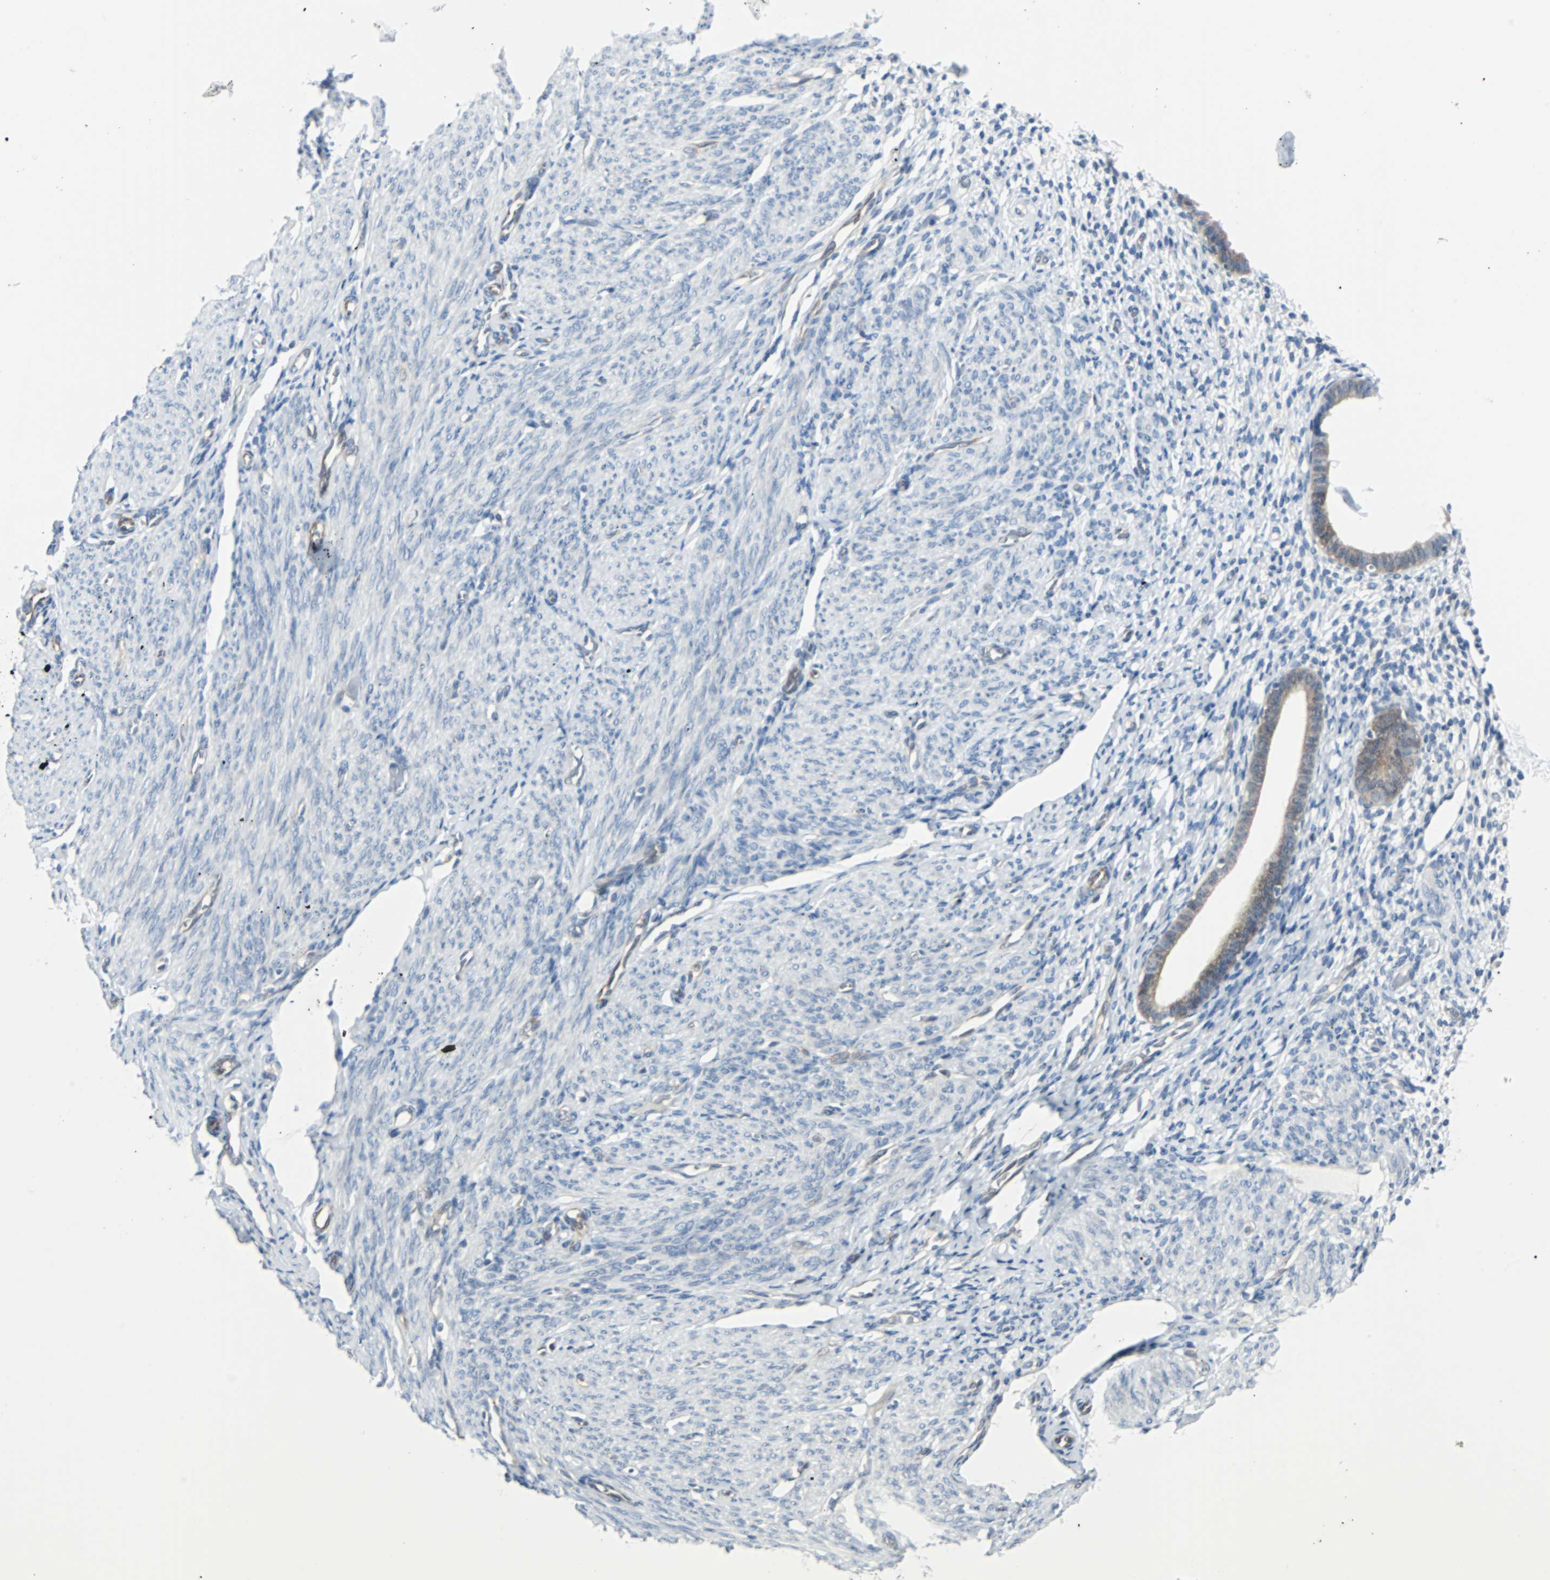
{"staining": {"intensity": "negative", "quantity": "none", "location": "none"}, "tissue": "endometrium", "cell_type": "Cells in endometrial stroma", "image_type": "normal", "snomed": [{"axis": "morphology", "description": "Normal tissue, NOS"}, {"axis": "topography", "description": "Endometrium"}], "caption": "A photomicrograph of endometrium stained for a protein displays no brown staining in cells in endometrial stroma. (Brightfield microscopy of DAB immunohistochemistry at high magnification).", "gene": "SWAP70", "patient": {"sex": "female", "age": 61}}